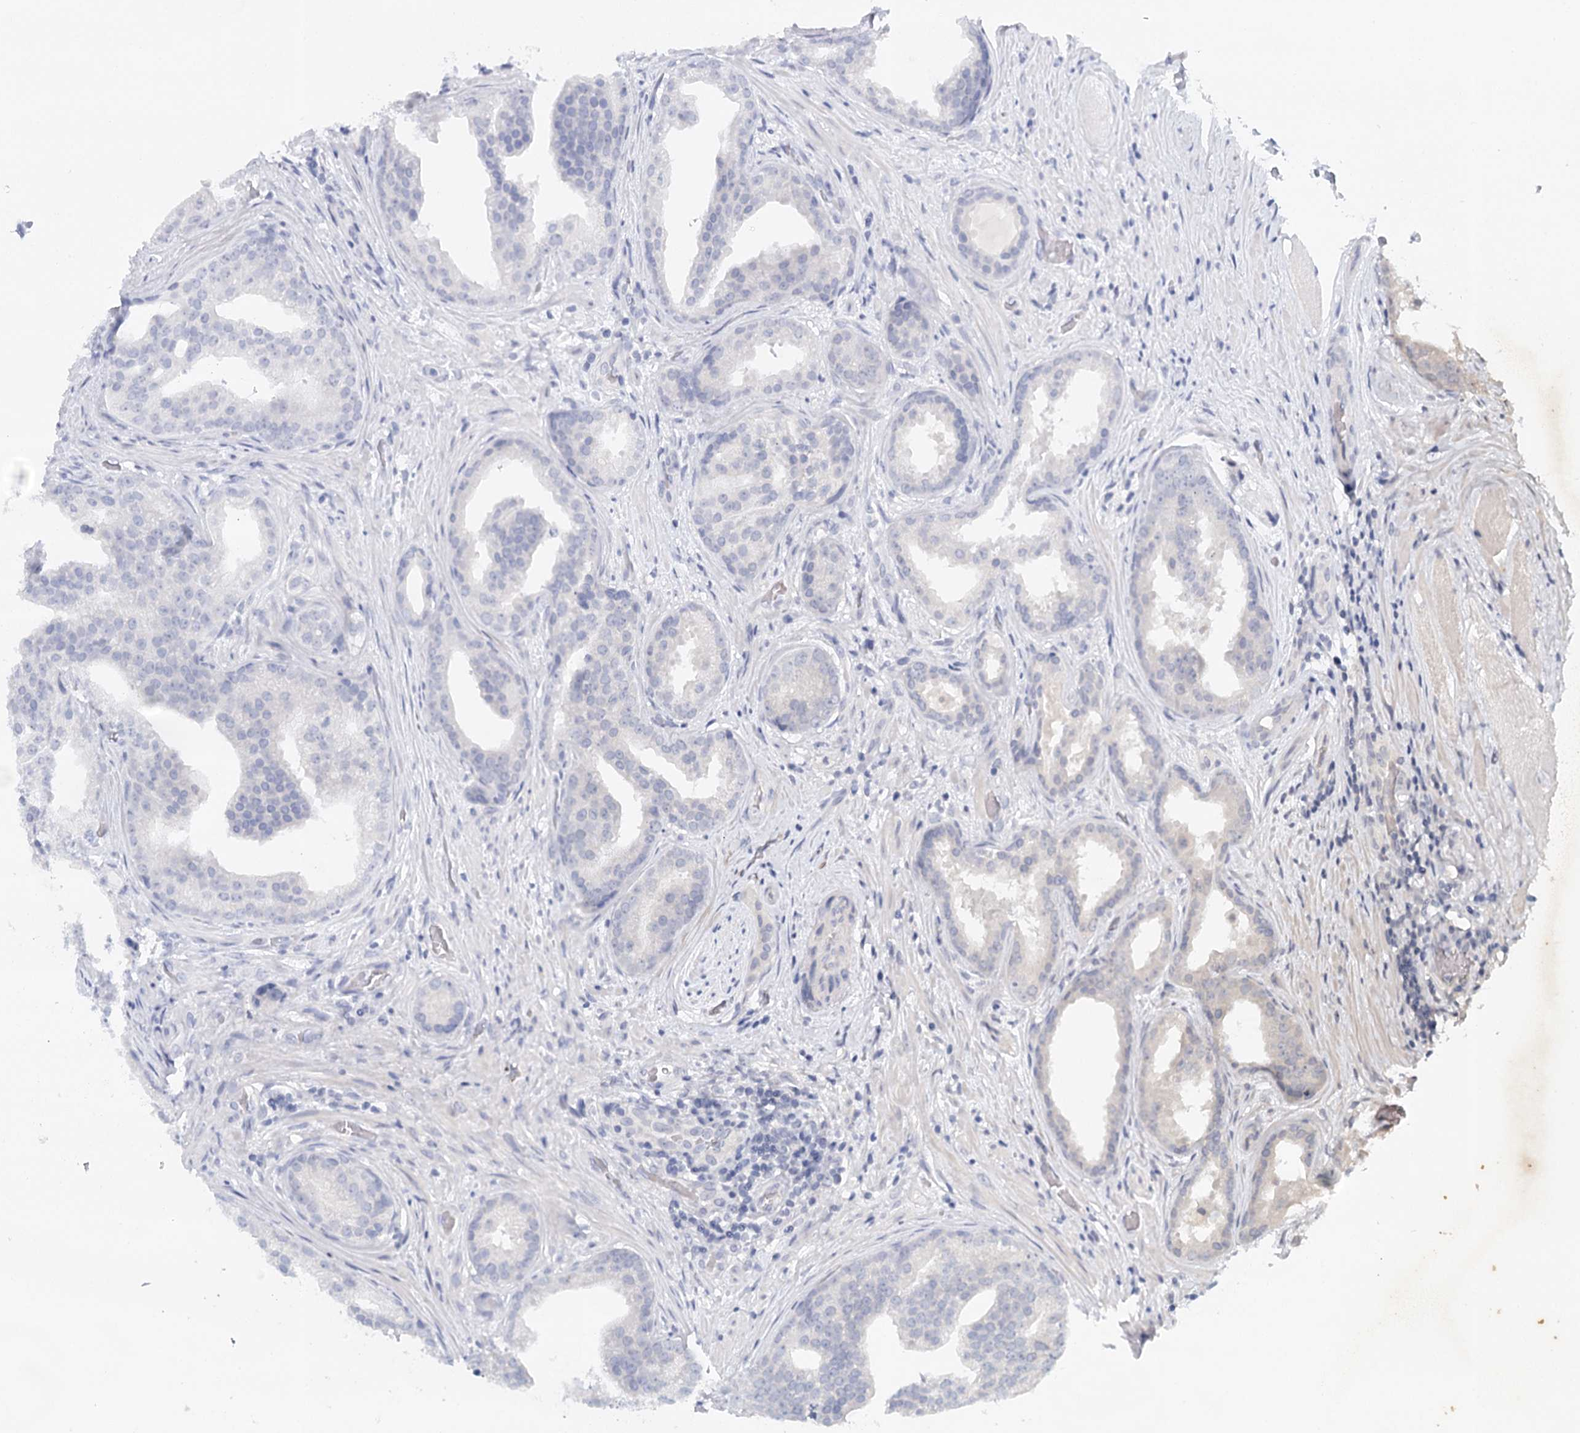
{"staining": {"intensity": "negative", "quantity": "none", "location": "none"}, "tissue": "prostate cancer", "cell_type": "Tumor cells", "image_type": "cancer", "snomed": [{"axis": "morphology", "description": "Adenocarcinoma, Low grade"}, {"axis": "topography", "description": "Prostate"}], "caption": "The immunohistochemistry photomicrograph has no significant staining in tumor cells of adenocarcinoma (low-grade) (prostate) tissue. (DAB immunohistochemistry (IHC), high magnification).", "gene": "HSPA4L", "patient": {"sex": "male", "age": 71}}